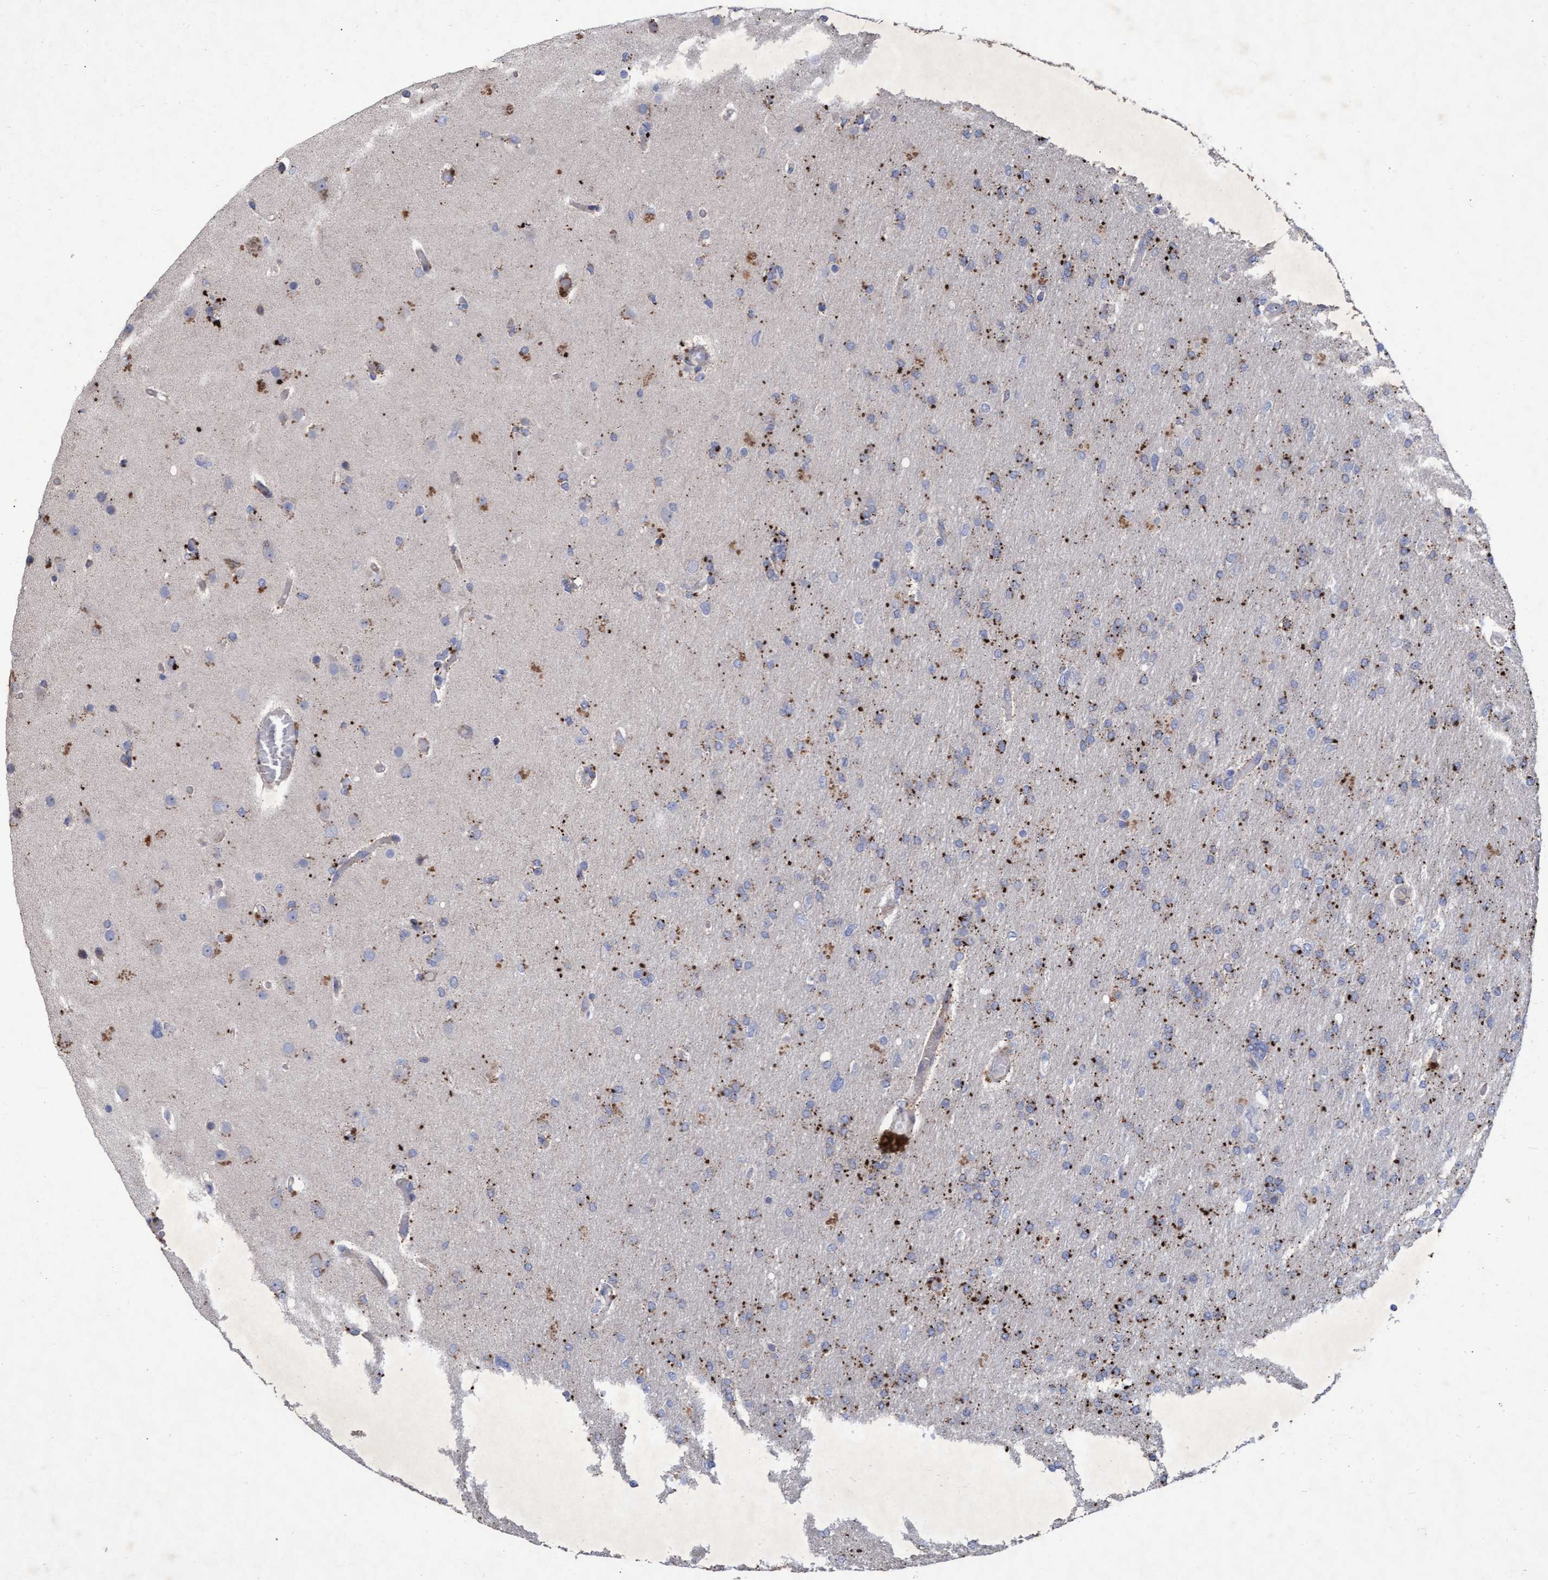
{"staining": {"intensity": "weak", "quantity": "25%-75%", "location": "cytoplasmic/membranous"}, "tissue": "glioma", "cell_type": "Tumor cells", "image_type": "cancer", "snomed": [{"axis": "morphology", "description": "Glioma, malignant, High grade"}, {"axis": "topography", "description": "Cerebral cortex"}], "caption": "A histopathology image of glioma stained for a protein shows weak cytoplasmic/membranous brown staining in tumor cells.", "gene": "ABCF2", "patient": {"sex": "female", "age": 36}}